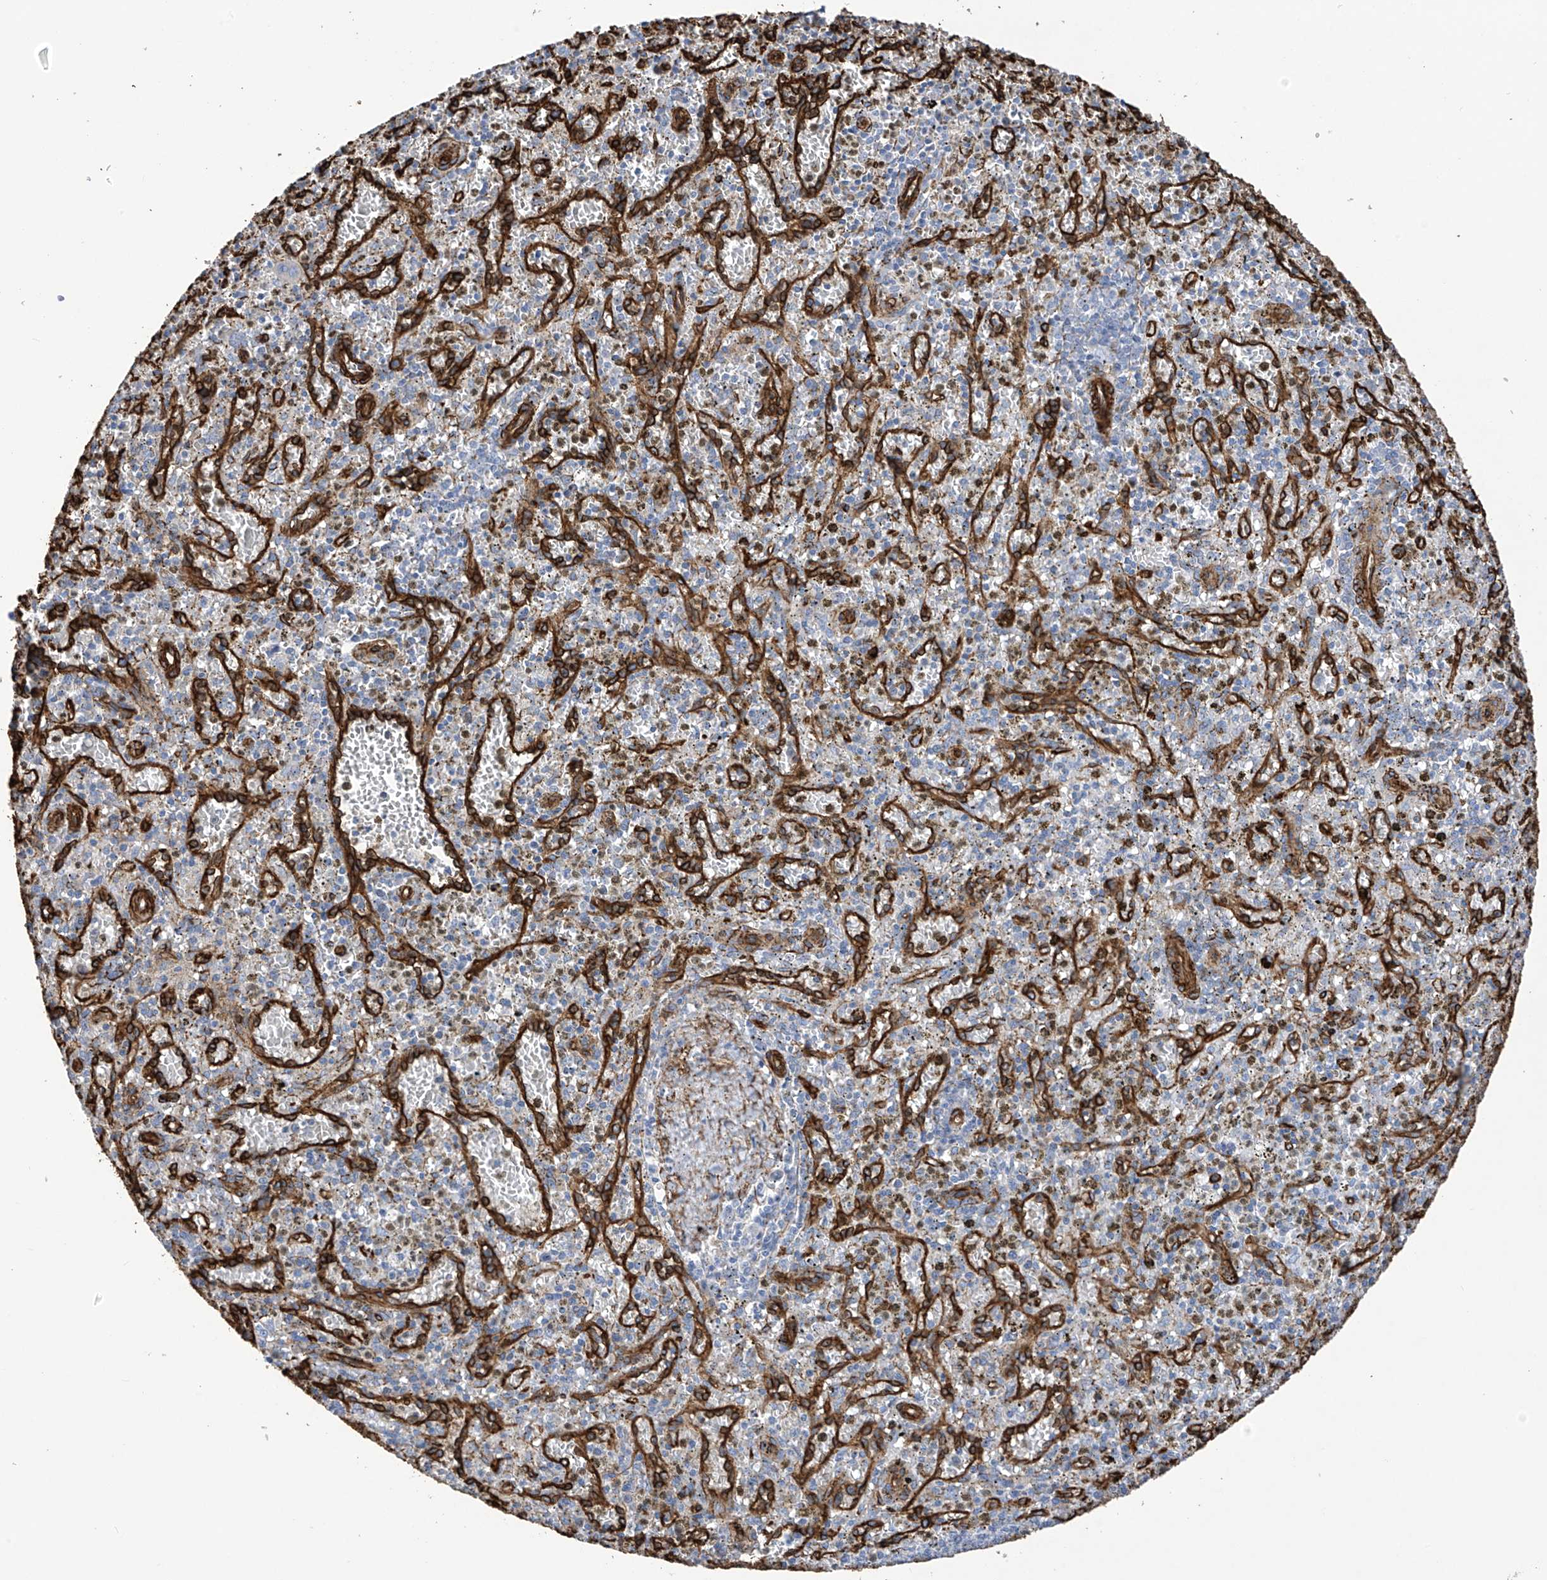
{"staining": {"intensity": "negative", "quantity": "none", "location": "none"}, "tissue": "spleen", "cell_type": "Cells in red pulp", "image_type": "normal", "snomed": [{"axis": "morphology", "description": "Normal tissue, NOS"}, {"axis": "topography", "description": "Spleen"}], "caption": "IHC photomicrograph of benign spleen stained for a protein (brown), which reveals no expression in cells in red pulp.", "gene": "UBTD1", "patient": {"sex": "male", "age": 72}}